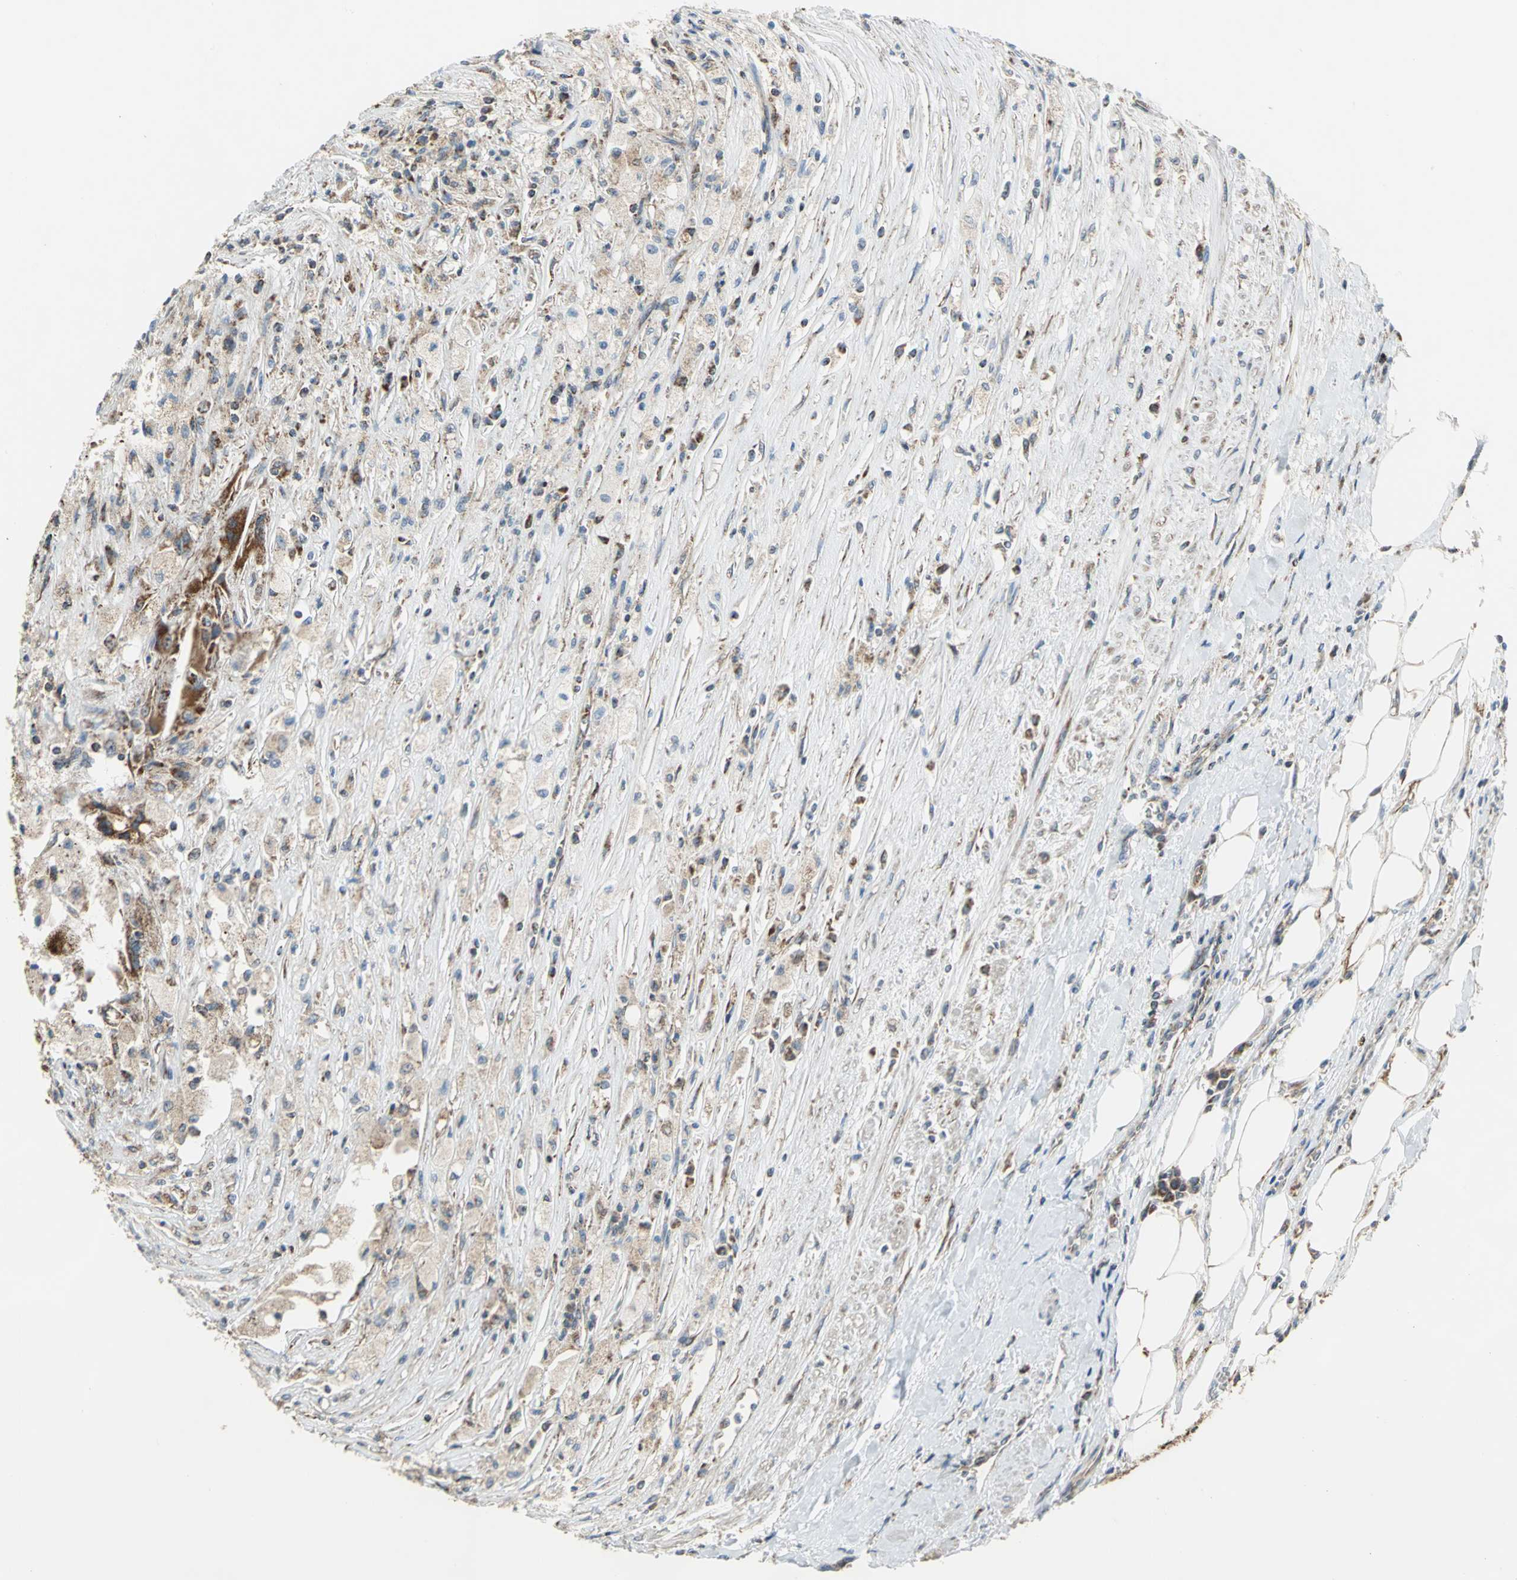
{"staining": {"intensity": "moderate", "quantity": ">75%", "location": "cytoplasmic/membranous"}, "tissue": "renal cancer", "cell_type": "Tumor cells", "image_type": "cancer", "snomed": [{"axis": "morphology", "description": "Normal tissue, NOS"}, {"axis": "morphology", "description": "Adenocarcinoma, NOS"}, {"axis": "topography", "description": "Kidney"}], "caption": "Moderate cytoplasmic/membranous protein expression is identified in about >75% of tumor cells in renal adenocarcinoma.", "gene": "MRPS22", "patient": {"sex": "male", "age": 71}}